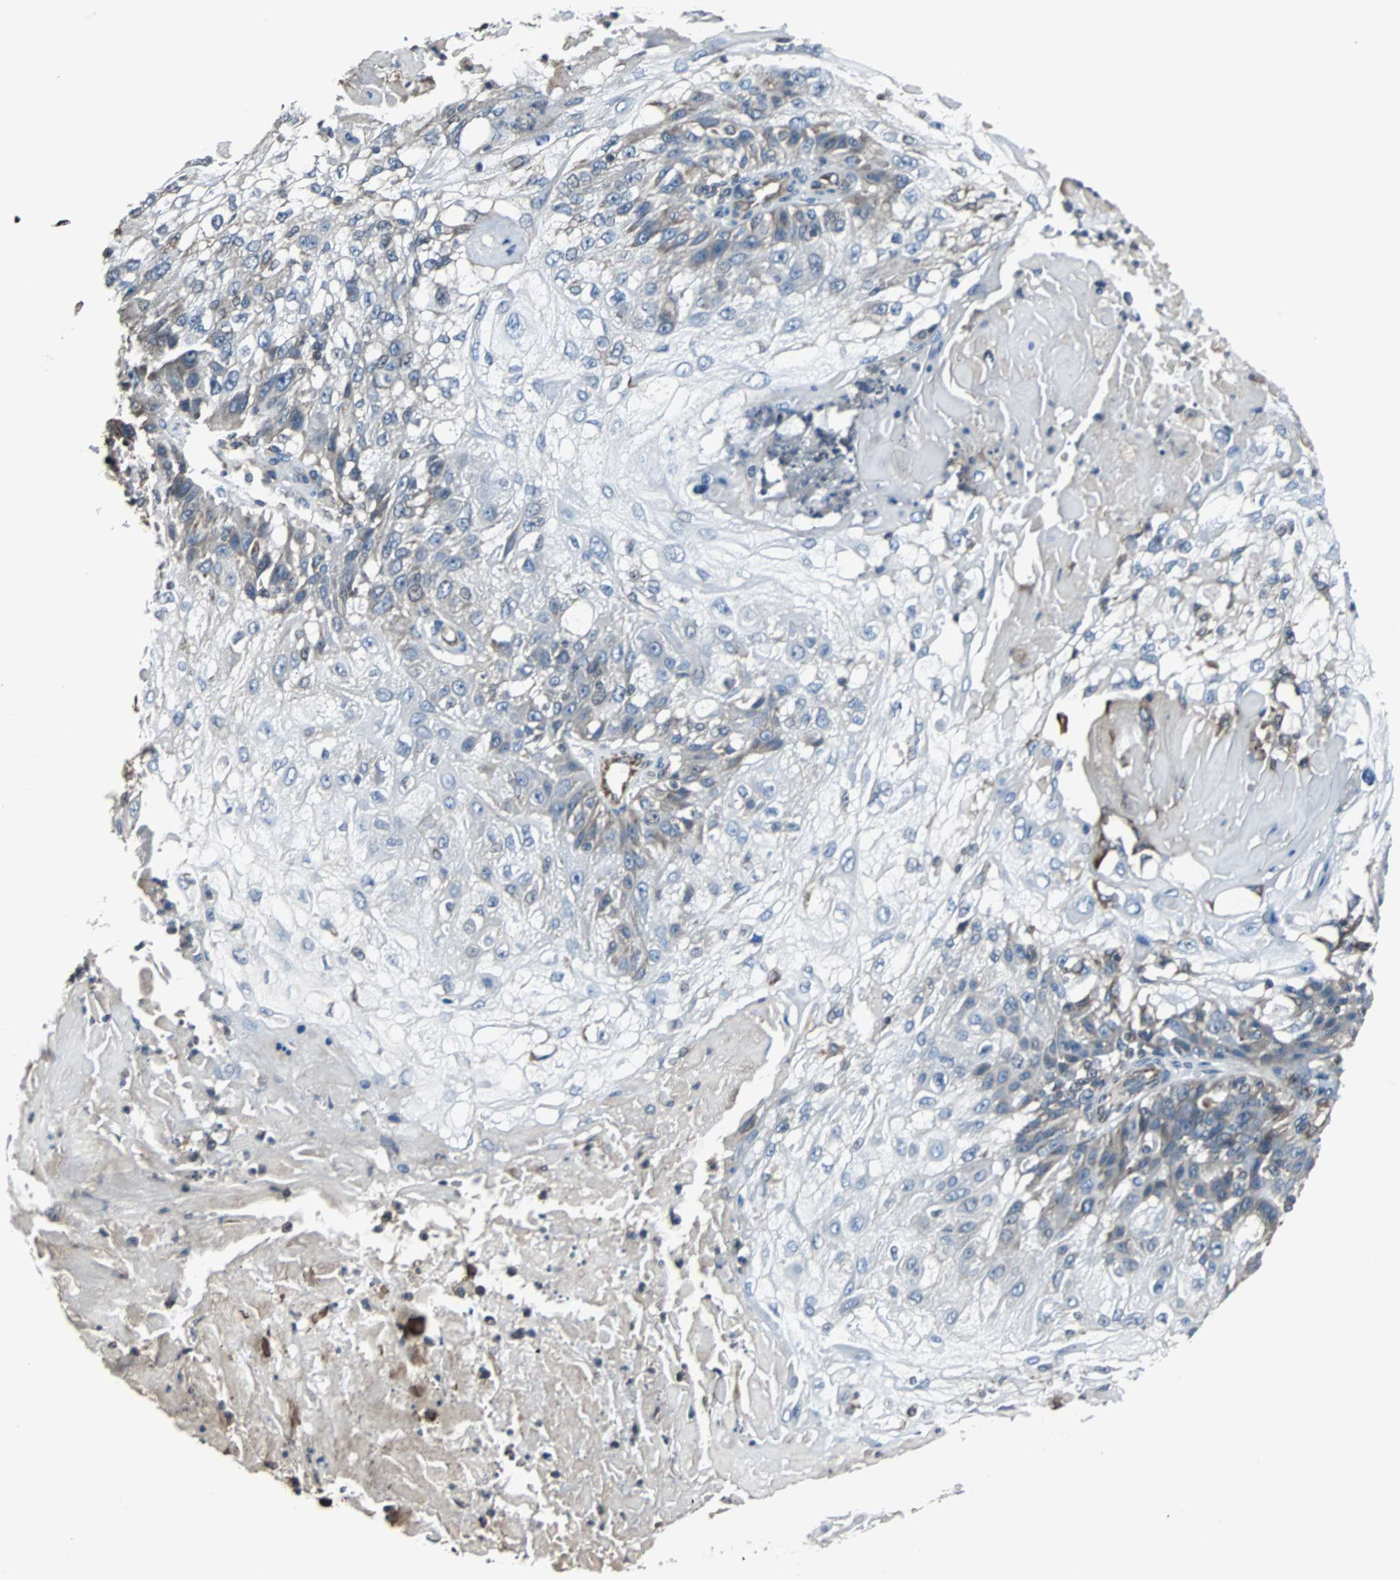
{"staining": {"intensity": "weak", "quantity": "25%-75%", "location": "cytoplasmic/membranous"}, "tissue": "skin cancer", "cell_type": "Tumor cells", "image_type": "cancer", "snomed": [{"axis": "morphology", "description": "Normal tissue, NOS"}, {"axis": "morphology", "description": "Squamous cell carcinoma, NOS"}, {"axis": "topography", "description": "Skin"}], "caption": "Weak cytoplasmic/membranous positivity is appreciated in about 25%-75% of tumor cells in squamous cell carcinoma (skin). The staining was performed using DAB (3,3'-diaminobenzidine), with brown indicating positive protein expression. Nuclei are stained blue with hematoxylin.", "gene": "CHP1", "patient": {"sex": "female", "age": 83}}